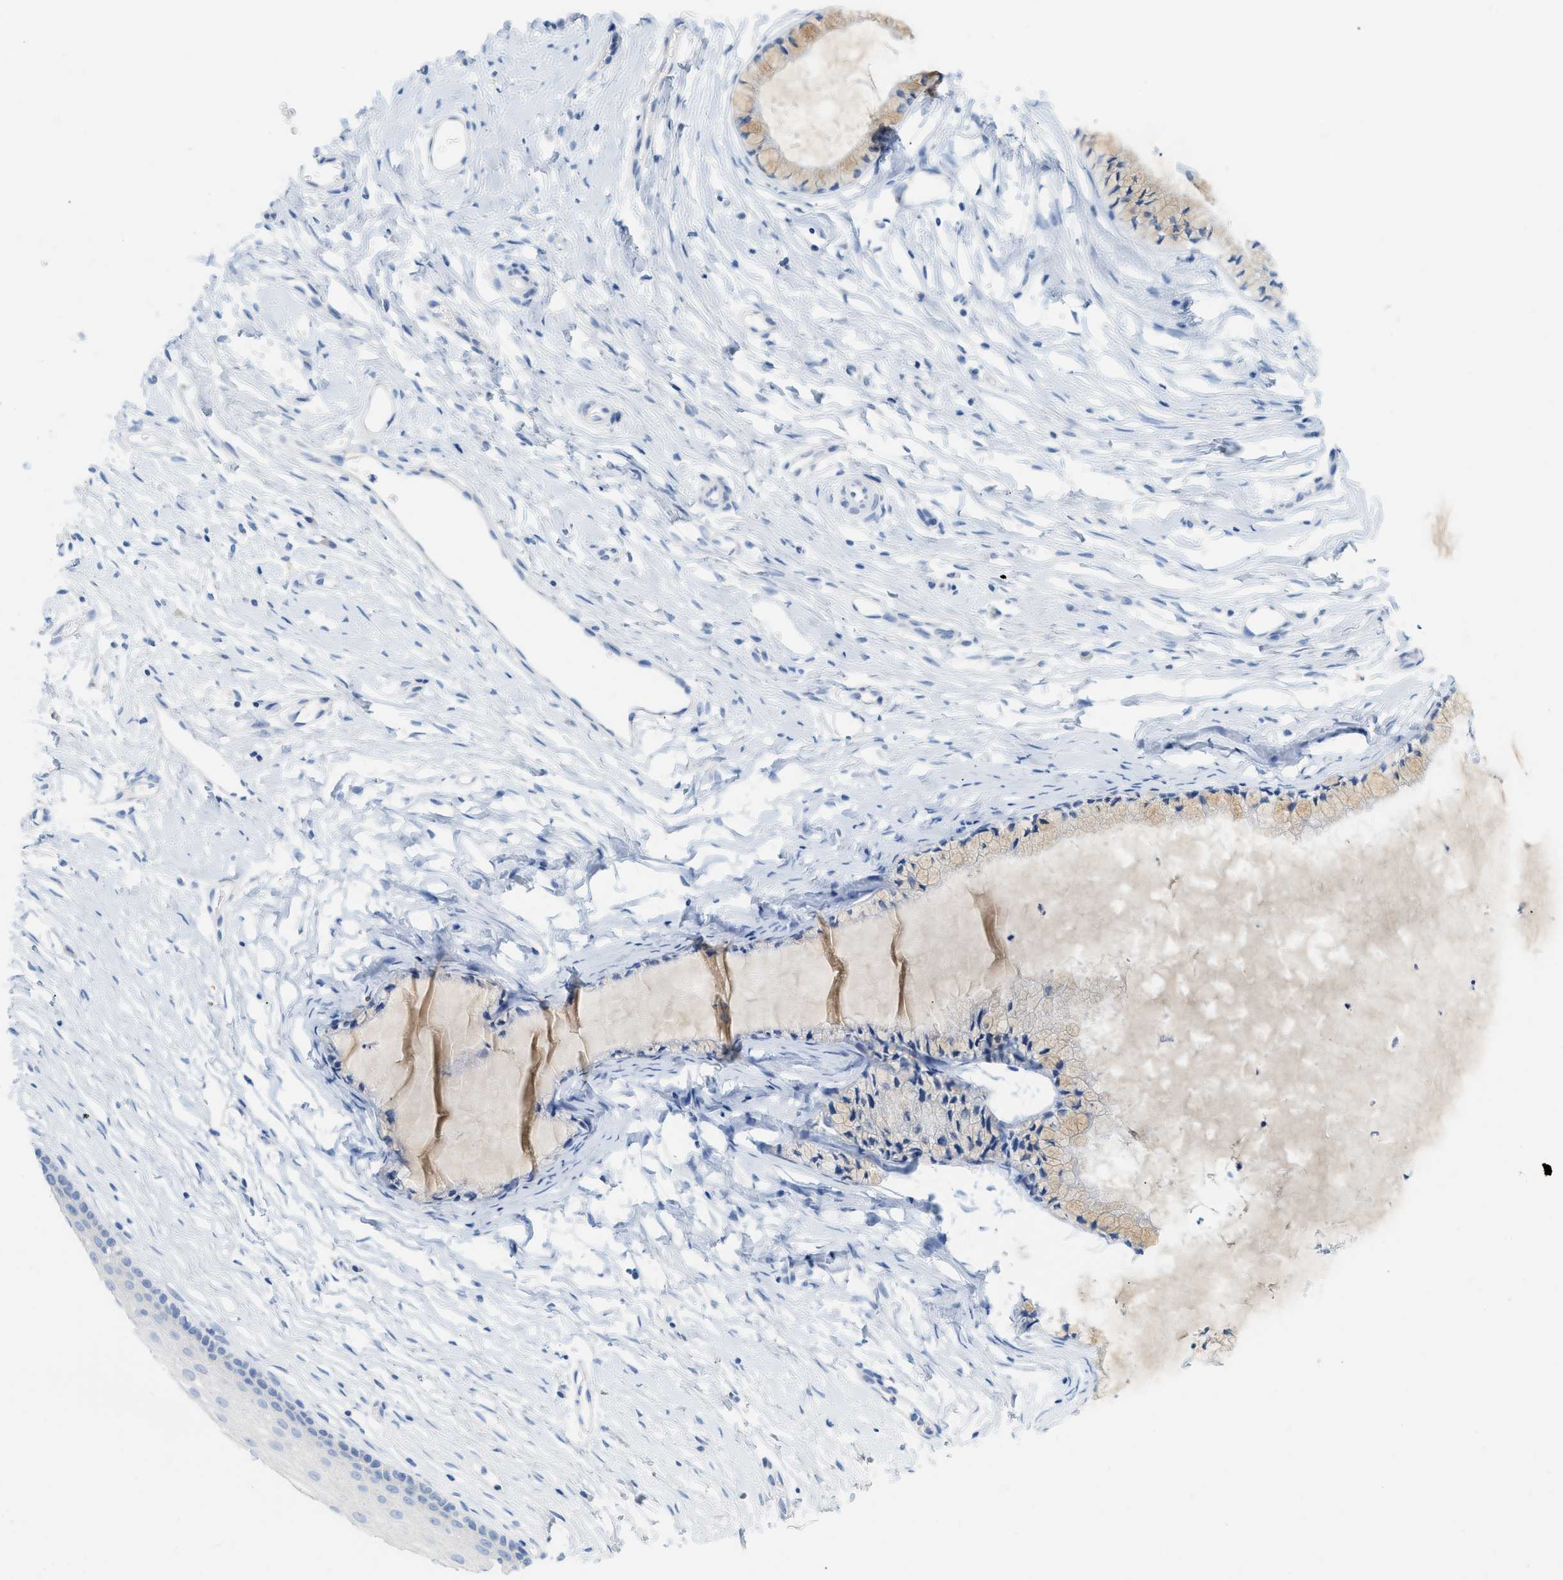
{"staining": {"intensity": "weak", "quantity": "<25%", "location": "cytoplasmic/membranous"}, "tissue": "cervix", "cell_type": "Glandular cells", "image_type": "normal", "snomed": [{"axis": "morphology", "description": "Normal tissue, NOS"}, {"axis": "topography", "description": "Cervix"}], "caption": "A photomicrograph of human cervix is negative for staining in glandular cells.", "gene": "PAPPA", "patient": {"sex": "female", "age": 46}}